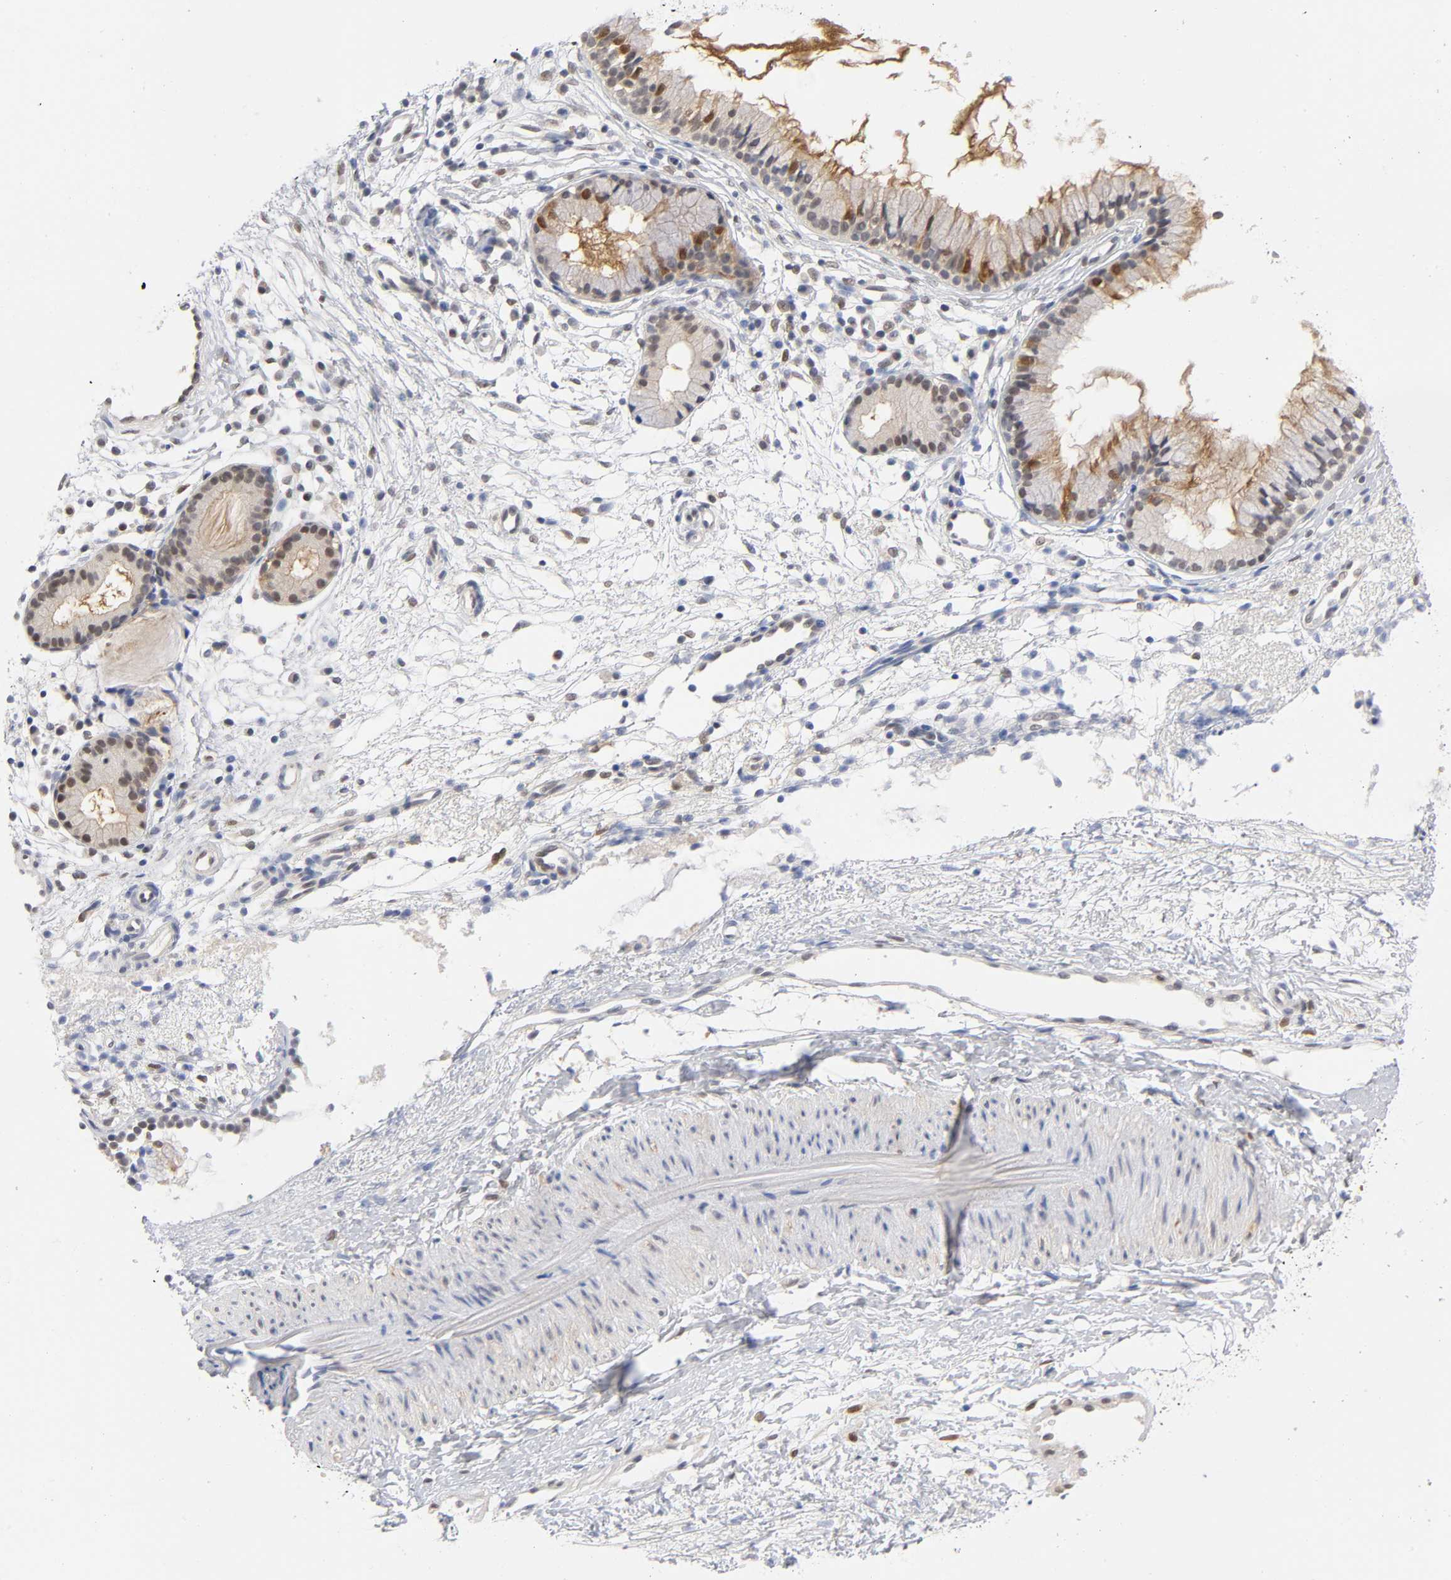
{"staining": {"intensity": "moderate", "quantity": "25%-75%", "location": "cytoplasmic/membranous"}, "tissue": "nasopharynx", "cell_type": "Respiratory epithelial cells", "image_type": "normal", "snomed": [{"axis": "morphology", "description": "Normal tissue, NOS"}, {"axis": "topography", "description": "Nasopharynx"}], "caption": "DAB immunohistochemical staining of benign nasopharynx displays moderate cytoplasmic/membranous protein positivity in about 25%-75% of respiratory epithelial cells. Immunohistochemistry stains the protein in brown and the nuclei are stained blue.", "gene": "DFFB", "patient": {"sex": "male", "age": 21}}